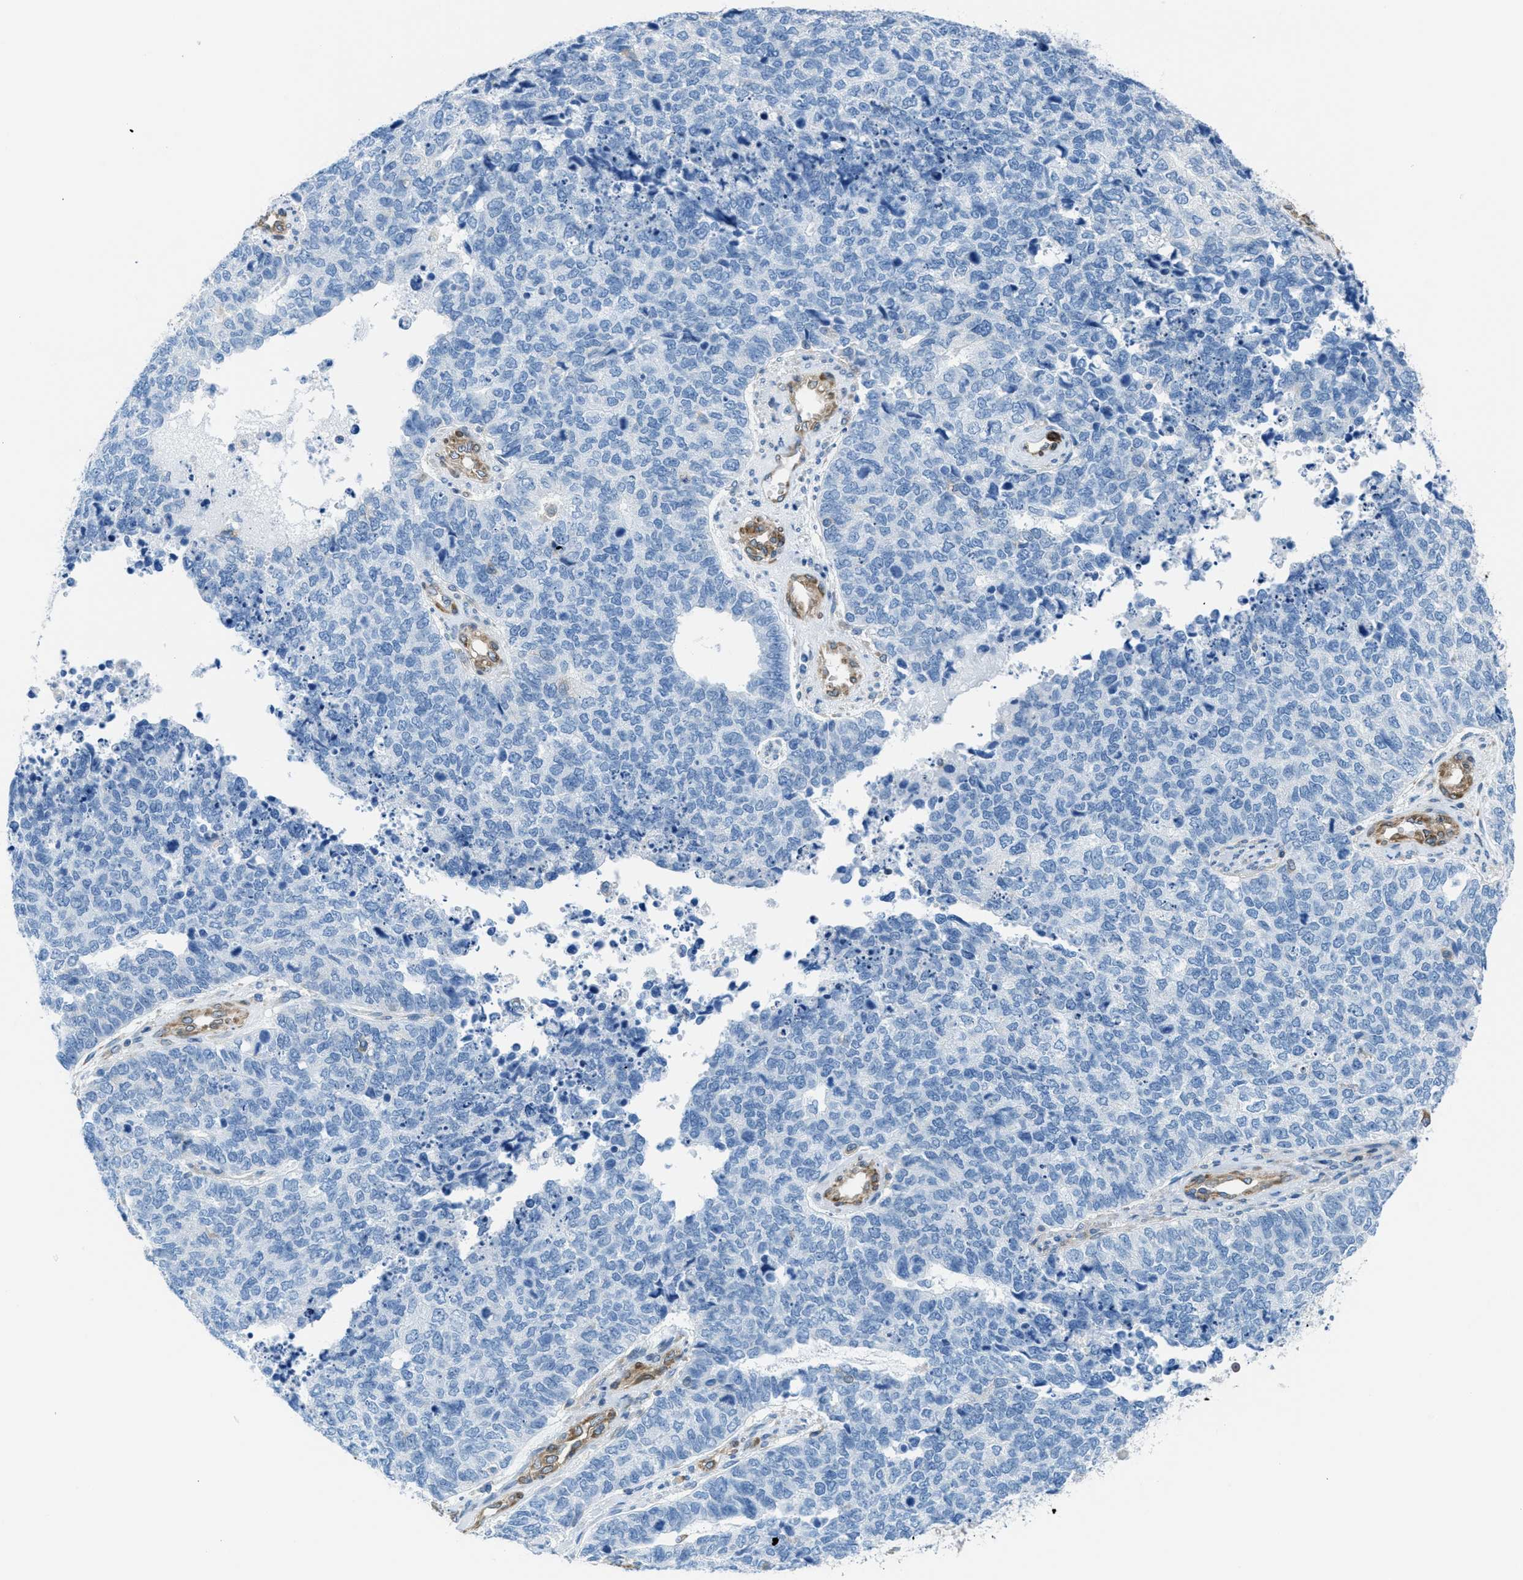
{"staining": {"intensity": "negative", "quantity": "none", "location": "none"}, "tissue": "cervical cancer", "cell_type": "Tumor cells", "image_type": "cancer", "snomed": [{"axis": "morphology", "description": "Squamous cell carcinoma, NOS"}, {"axis": "topography", "description": "Cervix"}], "caption": "Cervical cancer (squamous cell carcinoma) was stained to show a protein in brown. There is no significant staining in tumor cells.", "gene": "MAPRE2", "patient": {"sex": "female", "age": 63}}